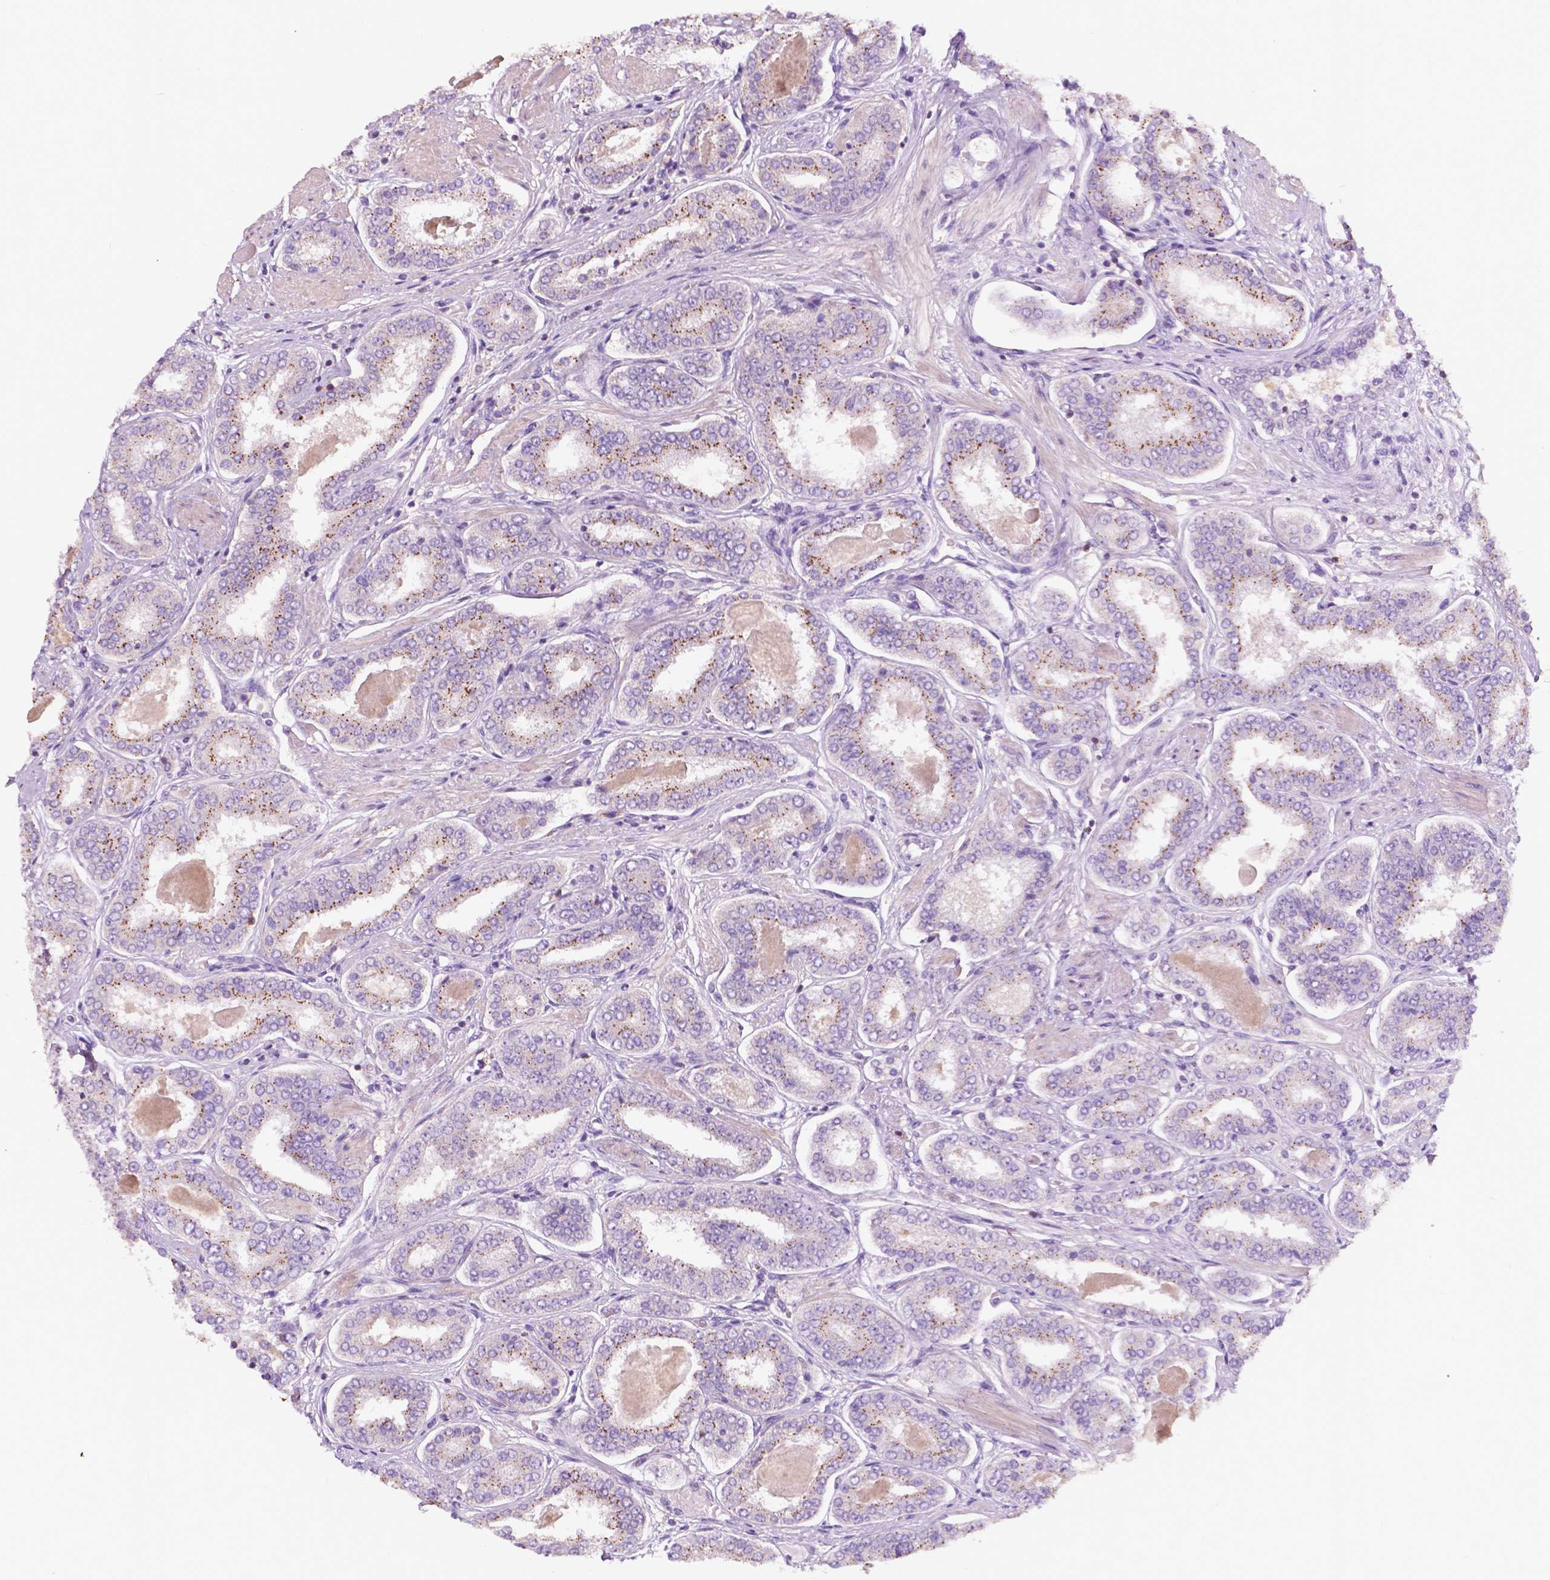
{"staining": {"intensity": "moderate", "quantity": "25%-75%", "location": "cytoplasmic/membranous"}, "tissue": "prostate cancer", "cell_type": "Tumor cells", "image_type": "cancer", "snomed": [{"axis": "morphology", "description": "Adenocarcinoma, High grade"}, {"axis": "topography", "description": "Prostate"}], "caption": "High-magnification brightfield microscopy of high-grade adenocarcinoma (prostate) stained with DAB (3,3'-diaminobenzidine) (brown) and counterstained with hematoxylin (blue). tumor cells exhibit moderate cytoplasmic/membranous expression is seen in about25%-75% of cells.", "gene": "SEMA4A", "patient": {"sex": "male", "age": 63}}